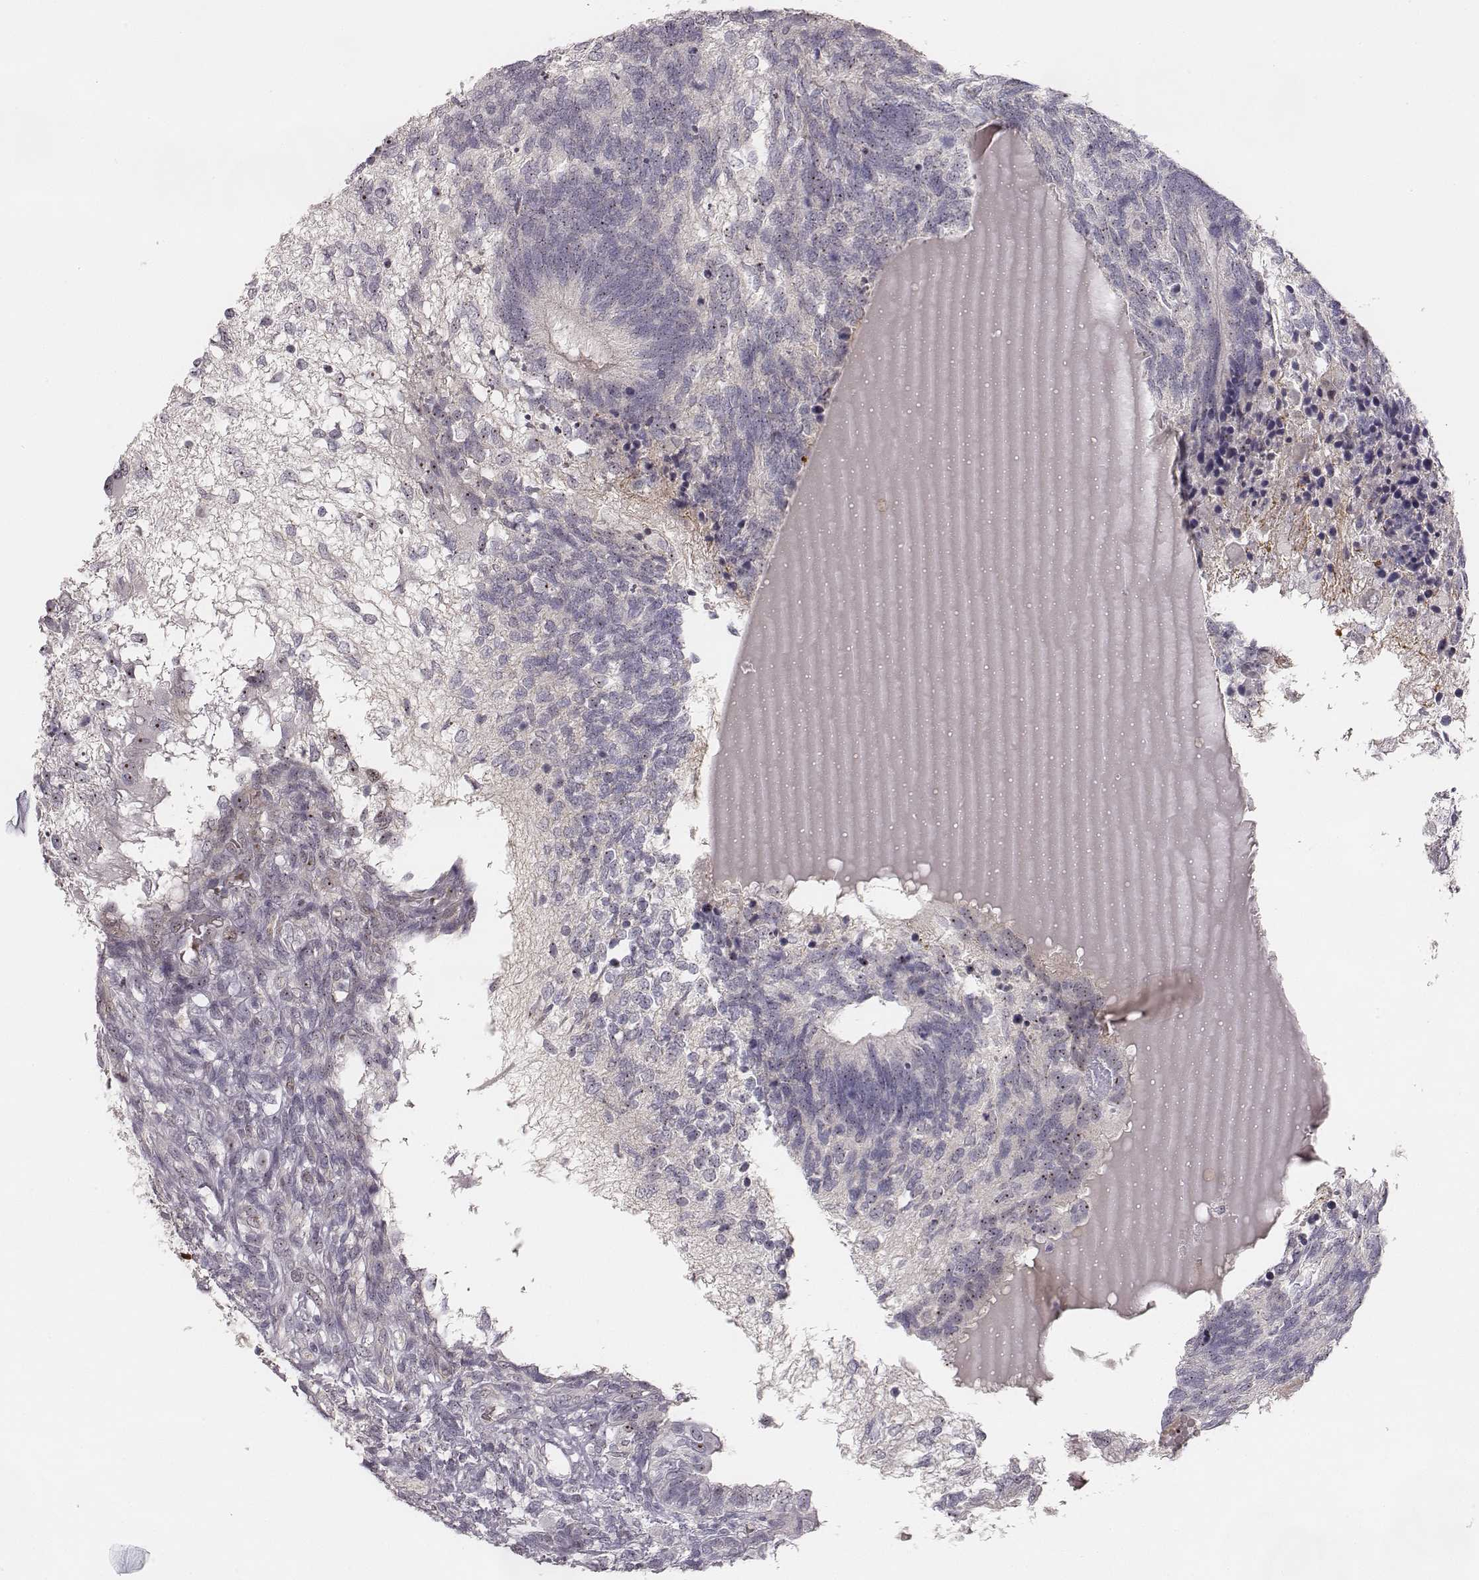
{"staining": {"intensity": "negative", "quantity": "none", "location": "none"}, "tissue": "testis cancer", "cell_type": "Tumor cells", "image_type": "cancer", "snomed": [{"axis": "morphology", "description": "Seminoma, NOS"}, {"axis": "morphology", "description": "Carcinoma, Embryonal, NOS"}, {"axis": "topography", "description": "Testis"}], "caption": "A histopathology image of human testis embryonal carcinoma is negative for staining in tumor cells.", "gene": "NIFK", "patient": {"sex": "male", "age": 41}}